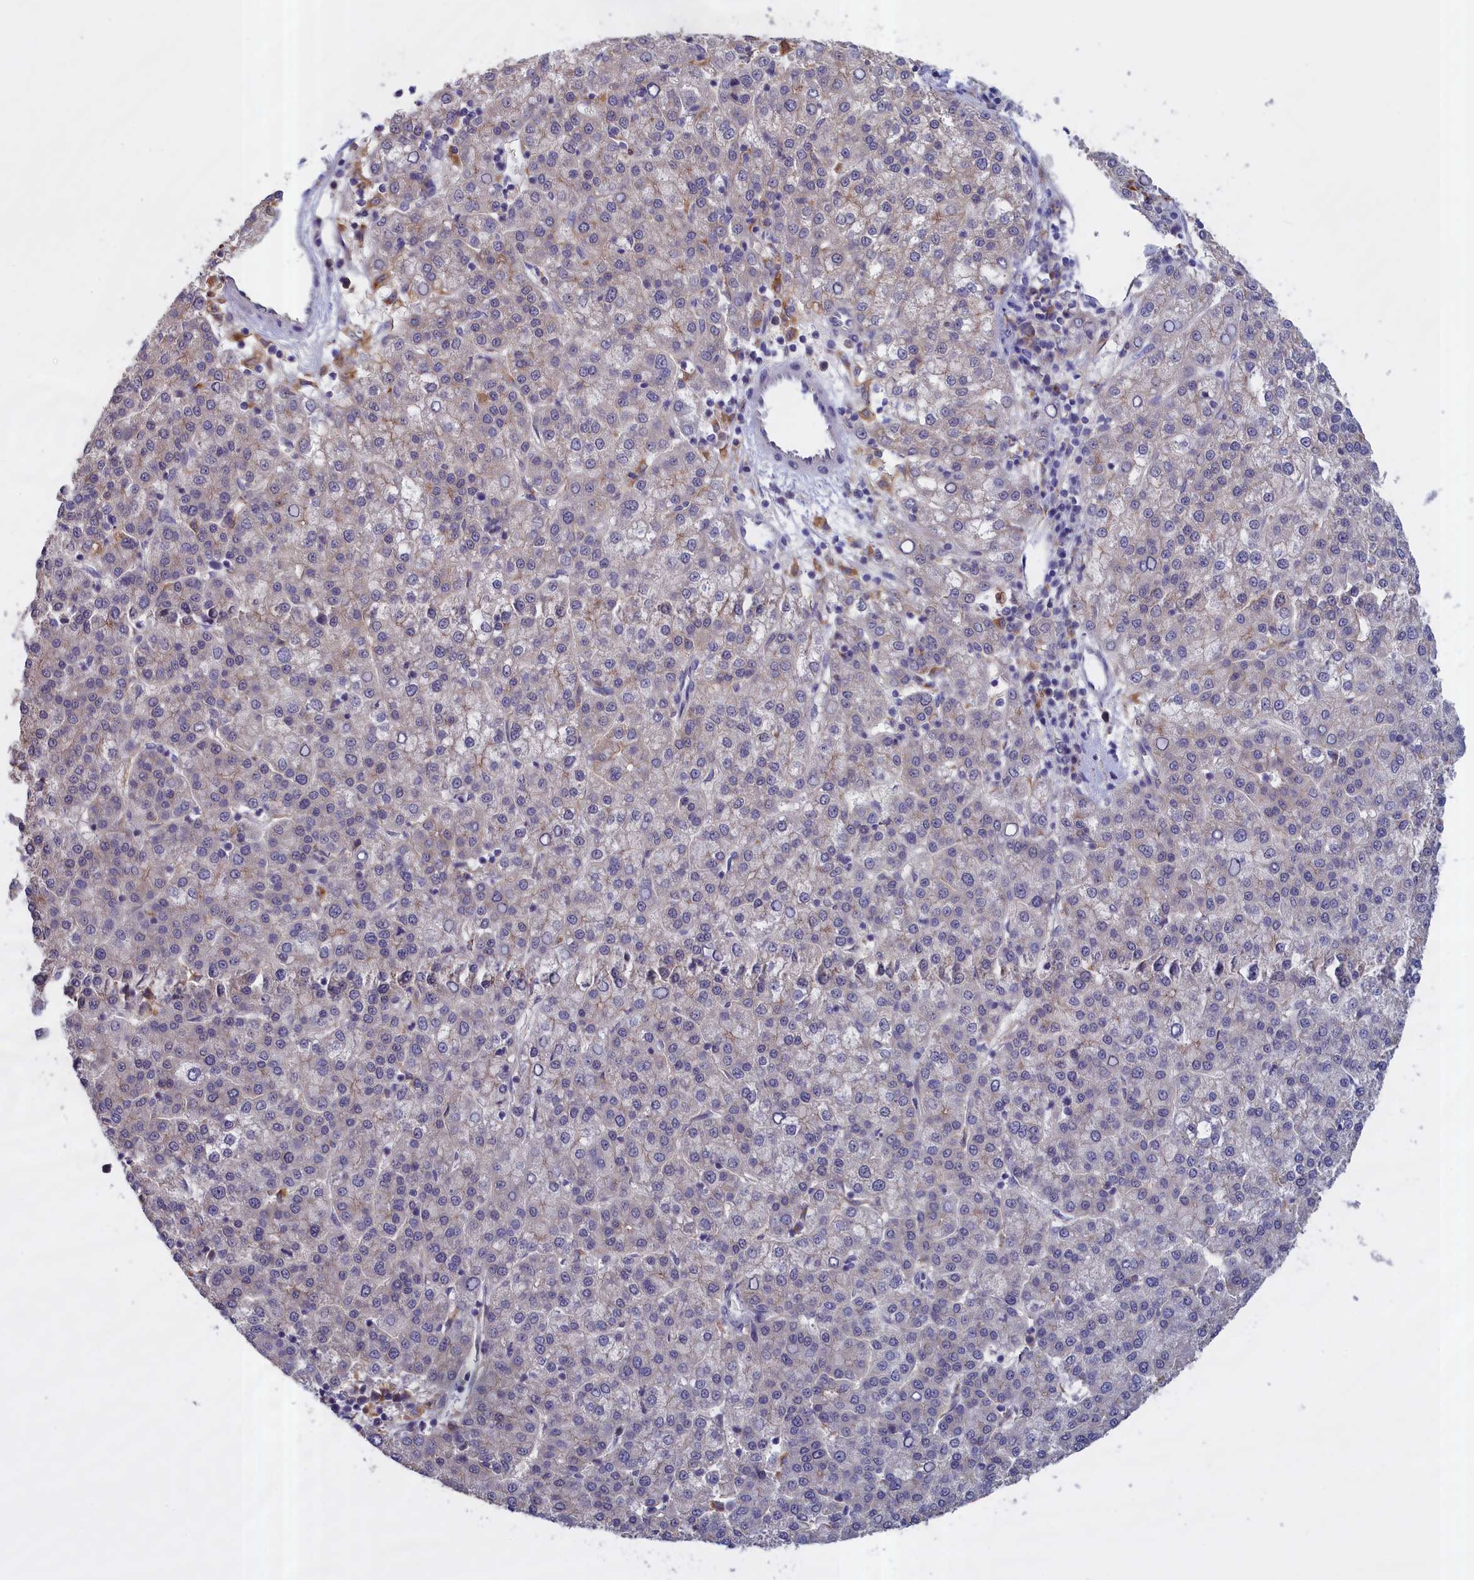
{"staining": {"intensity": "negative", "quantity": "none", "location": "none"}, "tissue": "liver cancer", "cell_type": "Tumor cells", "image_type": "cancer", "snomed": [{"axis": "morphology", "description": "Carcinoma, Hepatocellular, NOS"}, {"axis": "topography", "description": "Liver"}], "caption": "This image is of hepatocellular carcinoma (liver) stained with IHC to label a protein in brown with the nuclei are counter-stained blue. There is no positivity in tumor cells.", "gene": "COL19A1", "patient": {"sex": "female", "age": 58}}